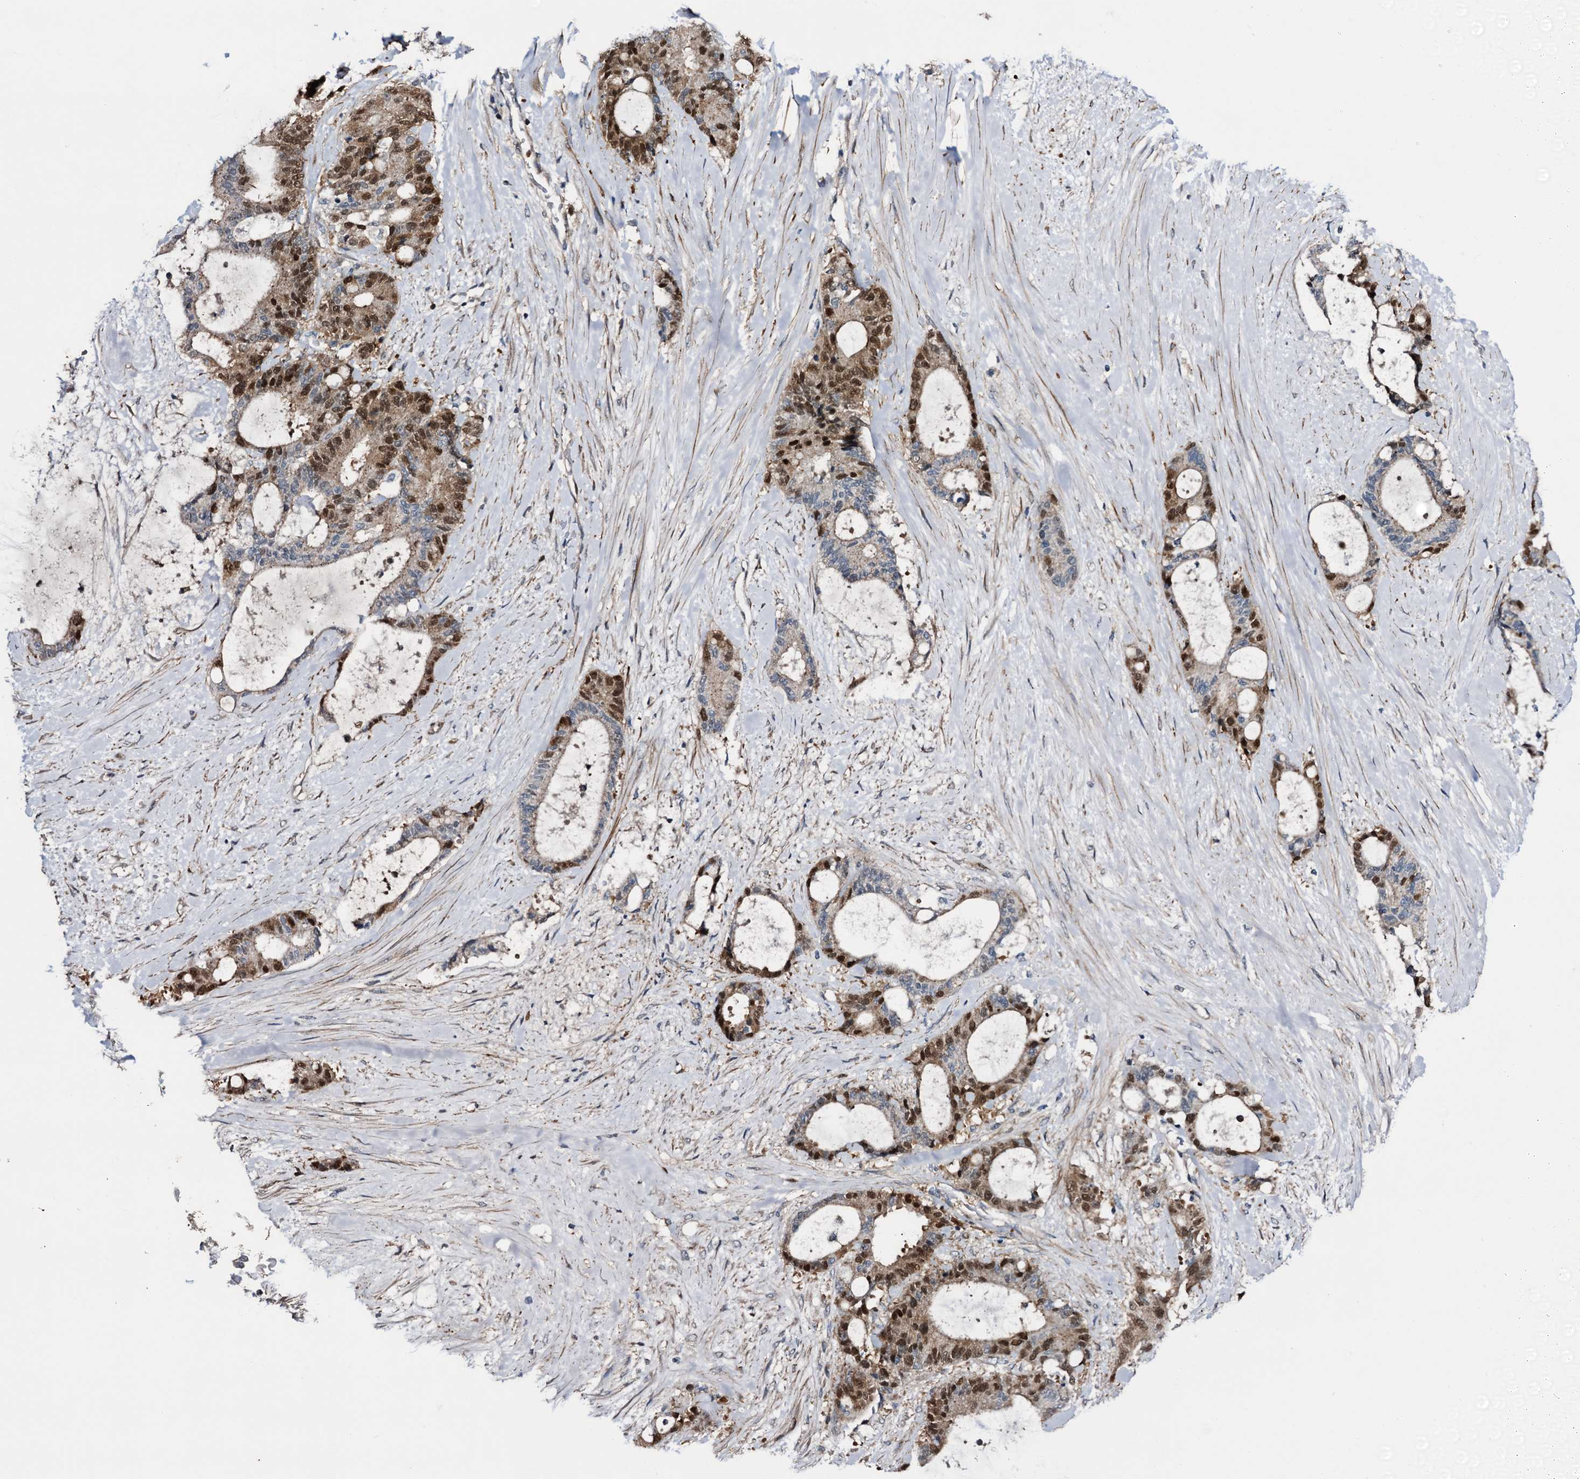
{"staining": {"intensity": "strong", "quantity": ">75%", "location": "nuclear"}, "tissue": "liver cancer", "cell_type": "Tumor cells", "image_type": "cancer", "snomed": [{"axis": "morphology", "description": "Normal tissue, NOS"}, {"axis": "morphology", "description": "Cholangiocarcinoma"}, {"axis": "topography", "description": "Liver"}, {"axis": "topography", "description": "Peripheral nerve tissue"}], "caption": "Tumor cells demonstrate high levels of strong nuclear positivity in about >75% of cells in human liver cancer.", "gene": "NCAPD2", "patient": {"sex": "female", "age": 73}}